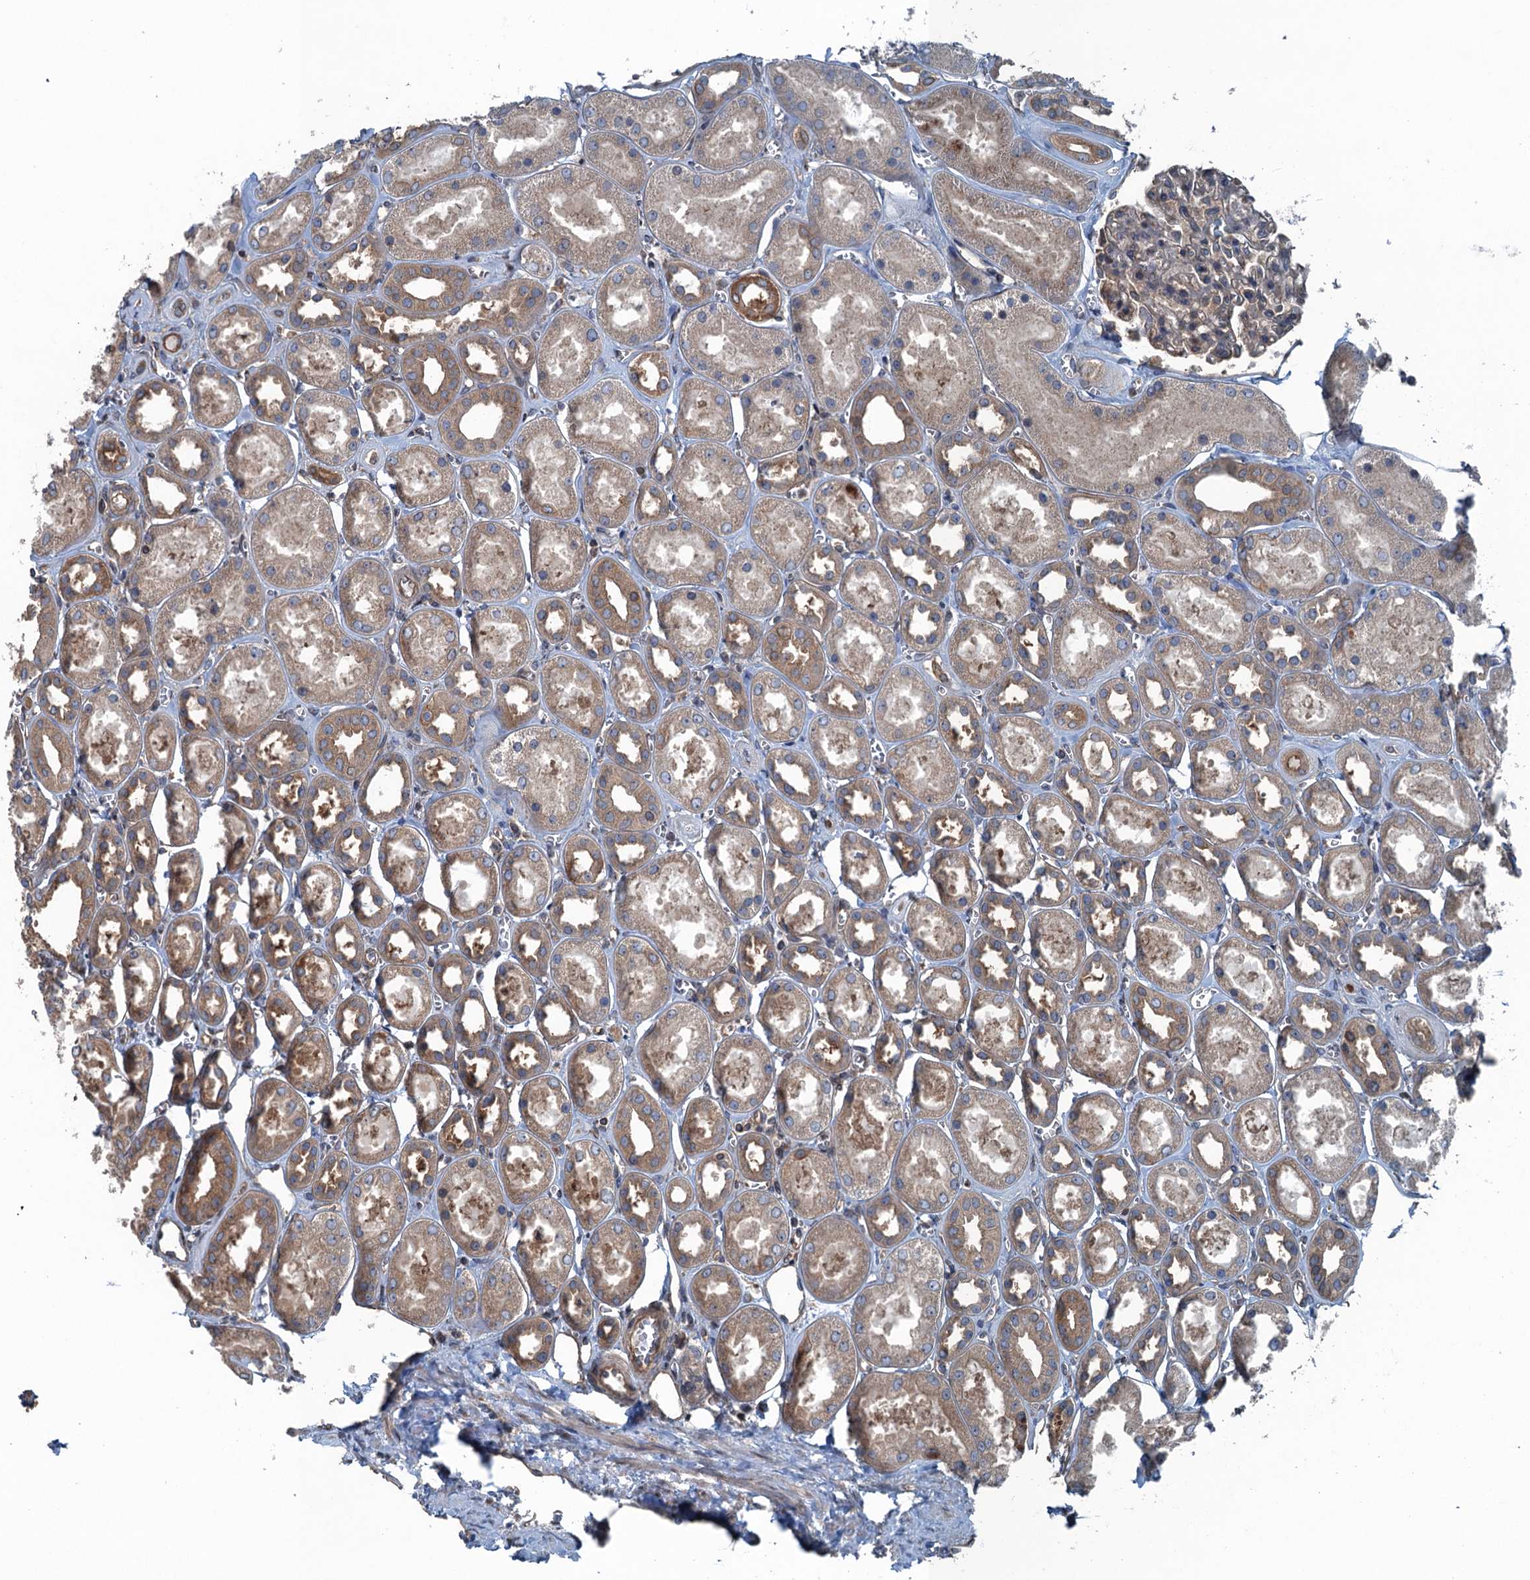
{"staining": {"intensity": "weak", "quantity": ">75%", "location": "cytoplasmic/membranous"}, "tissue": "kidney", "cell_type": "Cells in glomeruli", "image_type": "normal", "snomed": [{"axis": "morphology", "description": "Normal tissue, NOS"}, {"axis": "morphology", "description": "Adenocarcinoma, NOS"}, {"axis": "topography", "description": "Kidney"}], "caption": "This is a photomicrograph of IHC staining of benign kidney, which shows weak staining in the cytoplasmic/membranous of cells in glomeruli.", "gene": "TRAPPC8", "patient": {"sex": "female", "age": 68}}